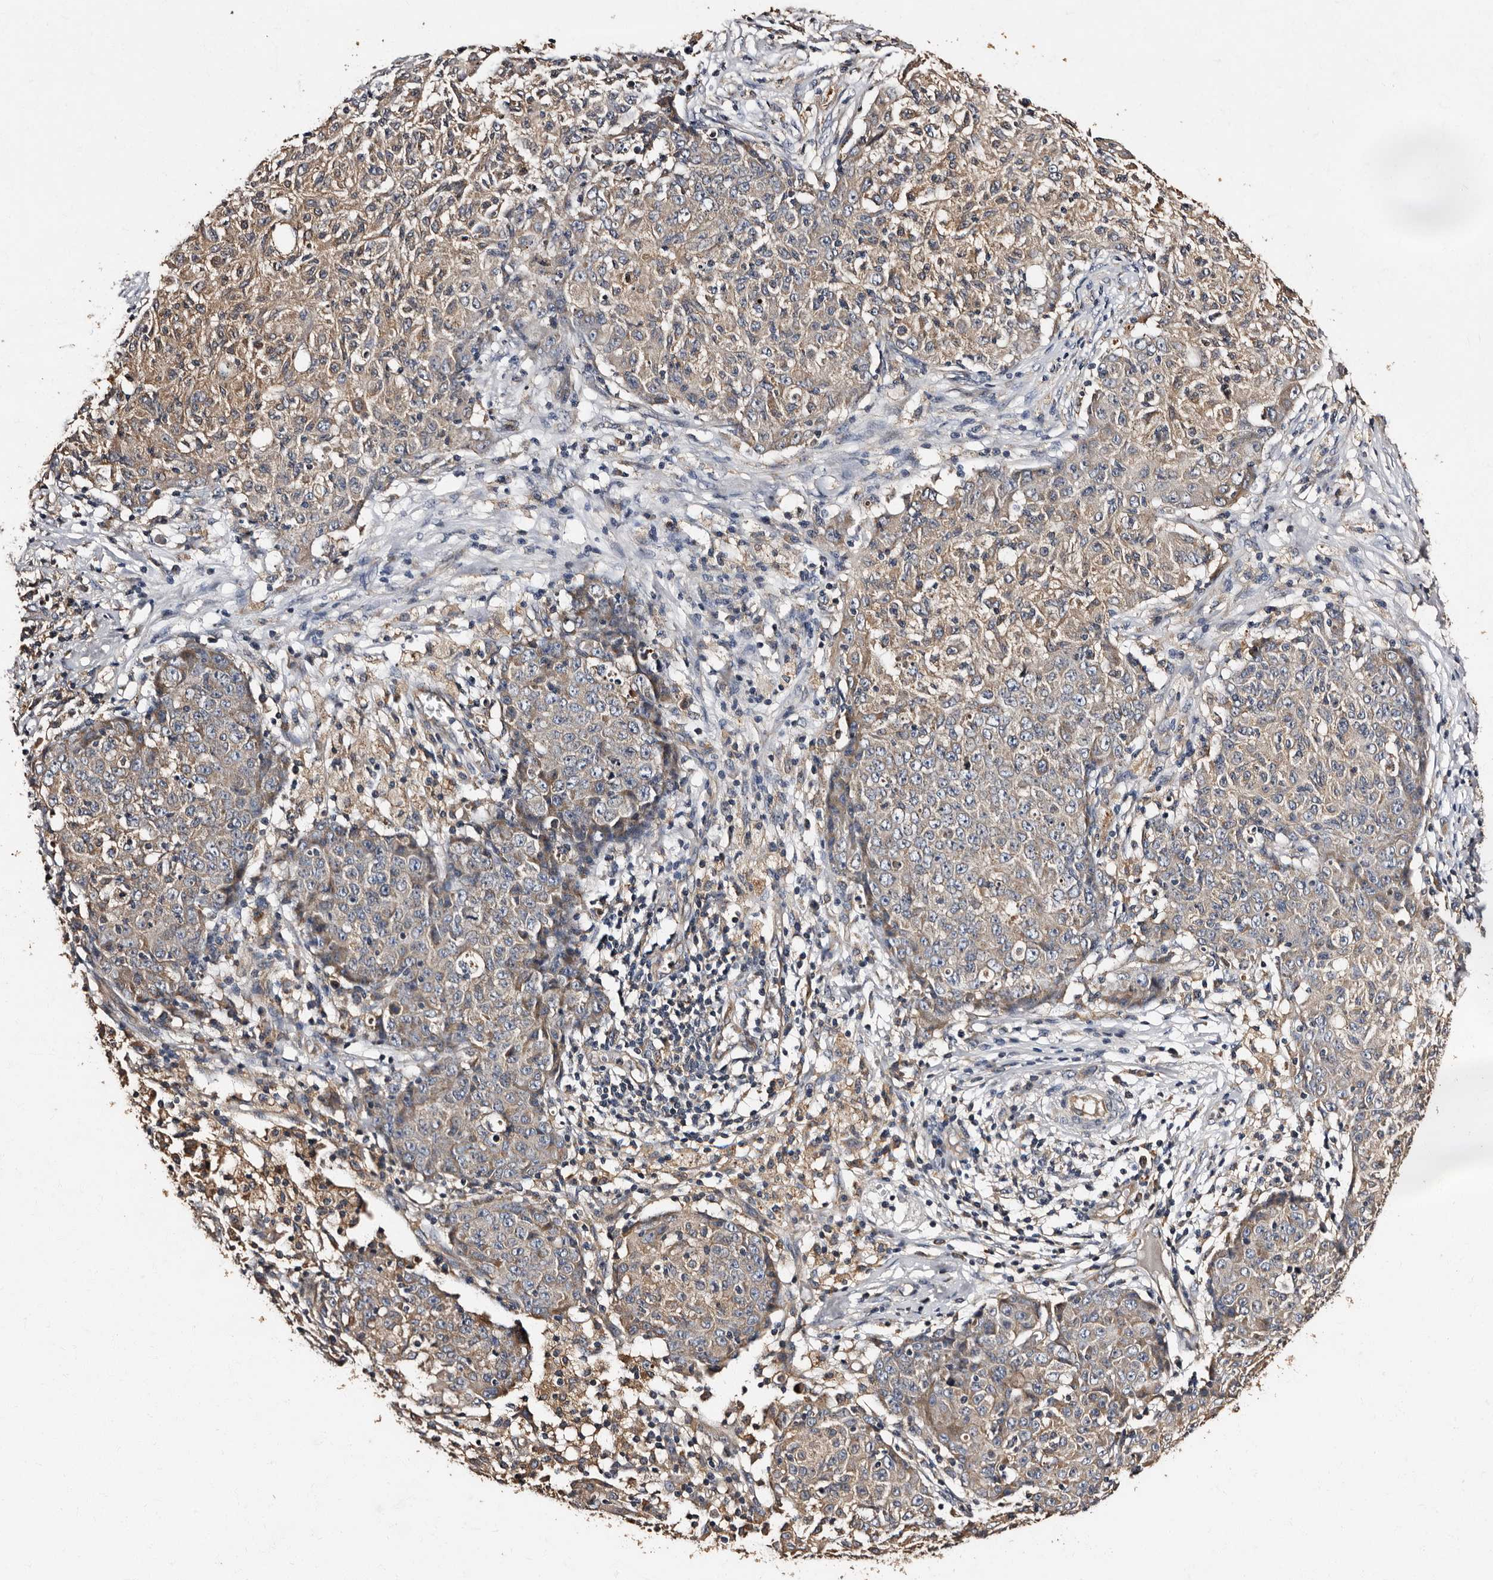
{"staining": {"intensity": "weak", "quantity": "25%-75%", "location": "cytoplasmic/membranous"}, "tissue": "ovarian cancer", "cell_type": "Tumor cells", "image_type": "cancer", "snomed": [{"axis": "morphology", "description": "Carcinoma, endometroid"}, {"axis": "topography", "description": "Ovary"}], "caption": "Ovarian cancer (endometroid carcinoma) stained with a brown dye reveals weak cytoplasmic/membranous positive staining in approximately 25%-75% of tumor cells.", "gene": "ADCK5", "patient": {"sex": "female", "age": 42}}